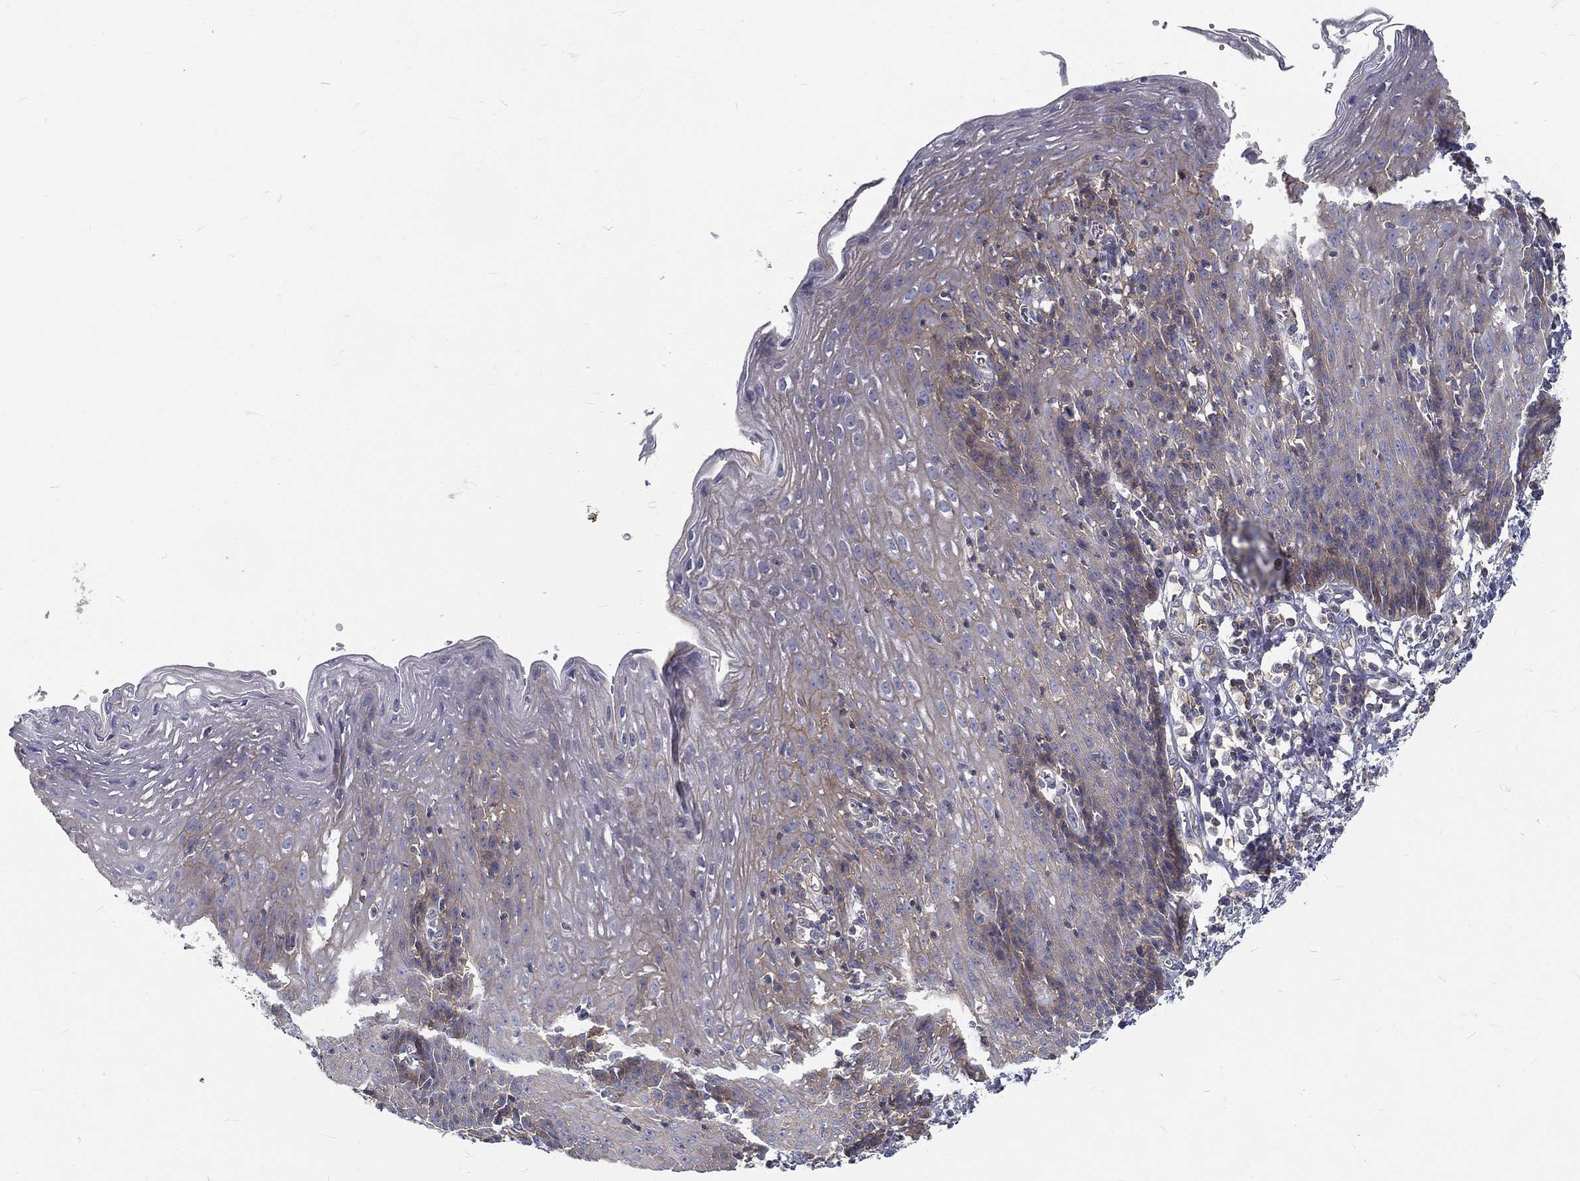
{"staining": {"intensity": "weak", "quantity": ">75%", "location": "cytoplasmic/membranous"}, "tissue": "esophagus", "cell_type": "Squamous epithelial cells", "image_type": "normal", "snomed": [{"axis": "morphology", "description": "Normal tissue, NOS"}, {"axis": "topography", "description": "Esophagus"}], "caption": "Immunohistochemistry (IHC) image of normal esophagus stained for a protein (brown), which exhibits low levels of weak cytoplasmic/membranous positivity in approximately >75% of squamous epithelial cells.", "gene": "MTMR11", "patient": {"sex": "male", "age": 57}}